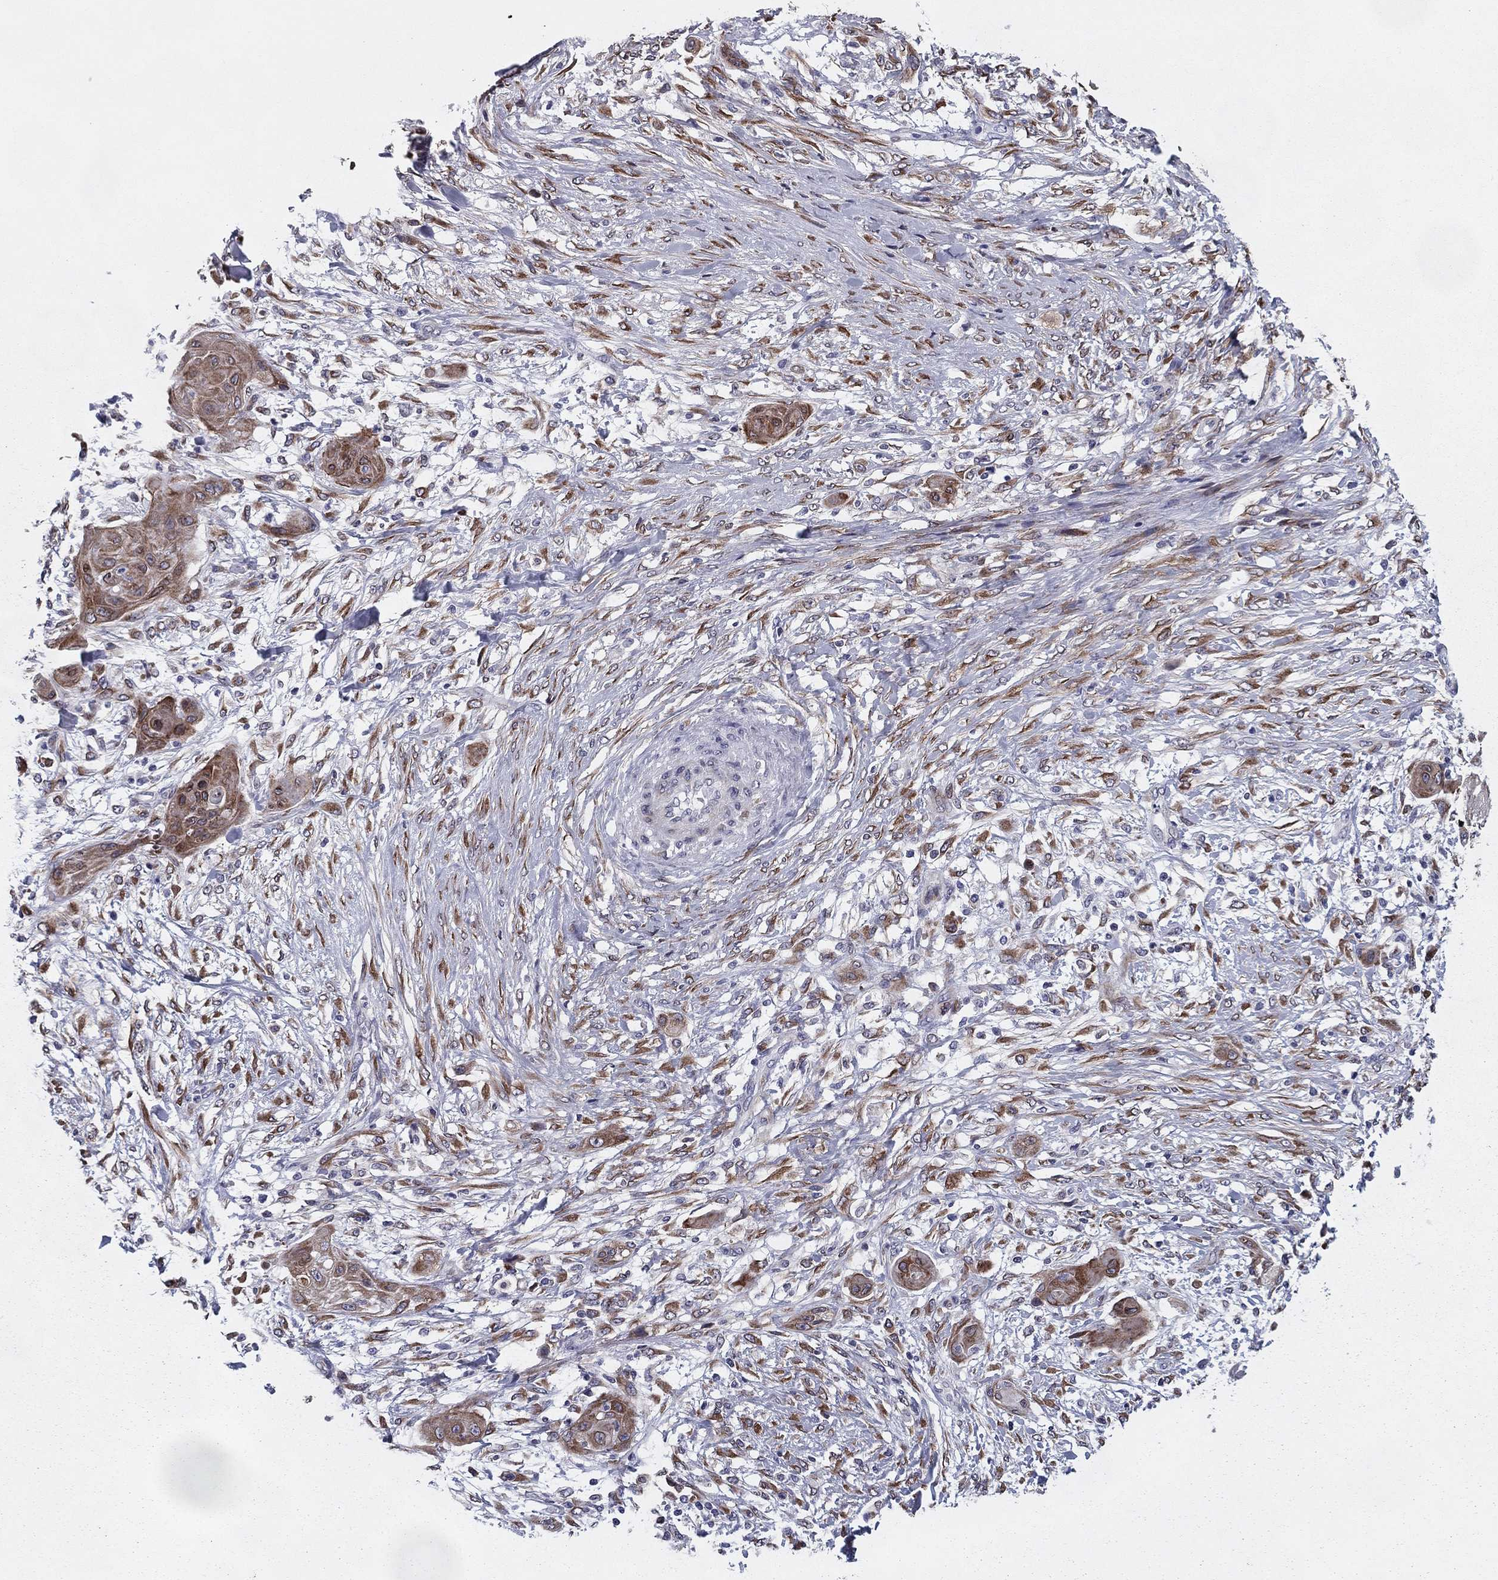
{"staining": {"intensity": "moderate", "quantity": "25%-75%", "location": "cytoplasmic/membranous"}, "tissue": "skin cancer", "cell_type": "Tumor cells", "image_type": "cancer", "snomed": [{"axis": "morphology", "description": "Squamous cell carcinoma, NOS"}, {"axis": "topography", "description": "Skin"}], "caption": "DAB (3,3'-diaminobenzidine) immunohistochemical staining of human skin squamous cell carcinoma reveals moderate cytoplasmic/membranous protein expression in approximately 25%-75% of tumor cells.", "gene": "TMED3", "patient": {"sex": "male", "age": 62}}